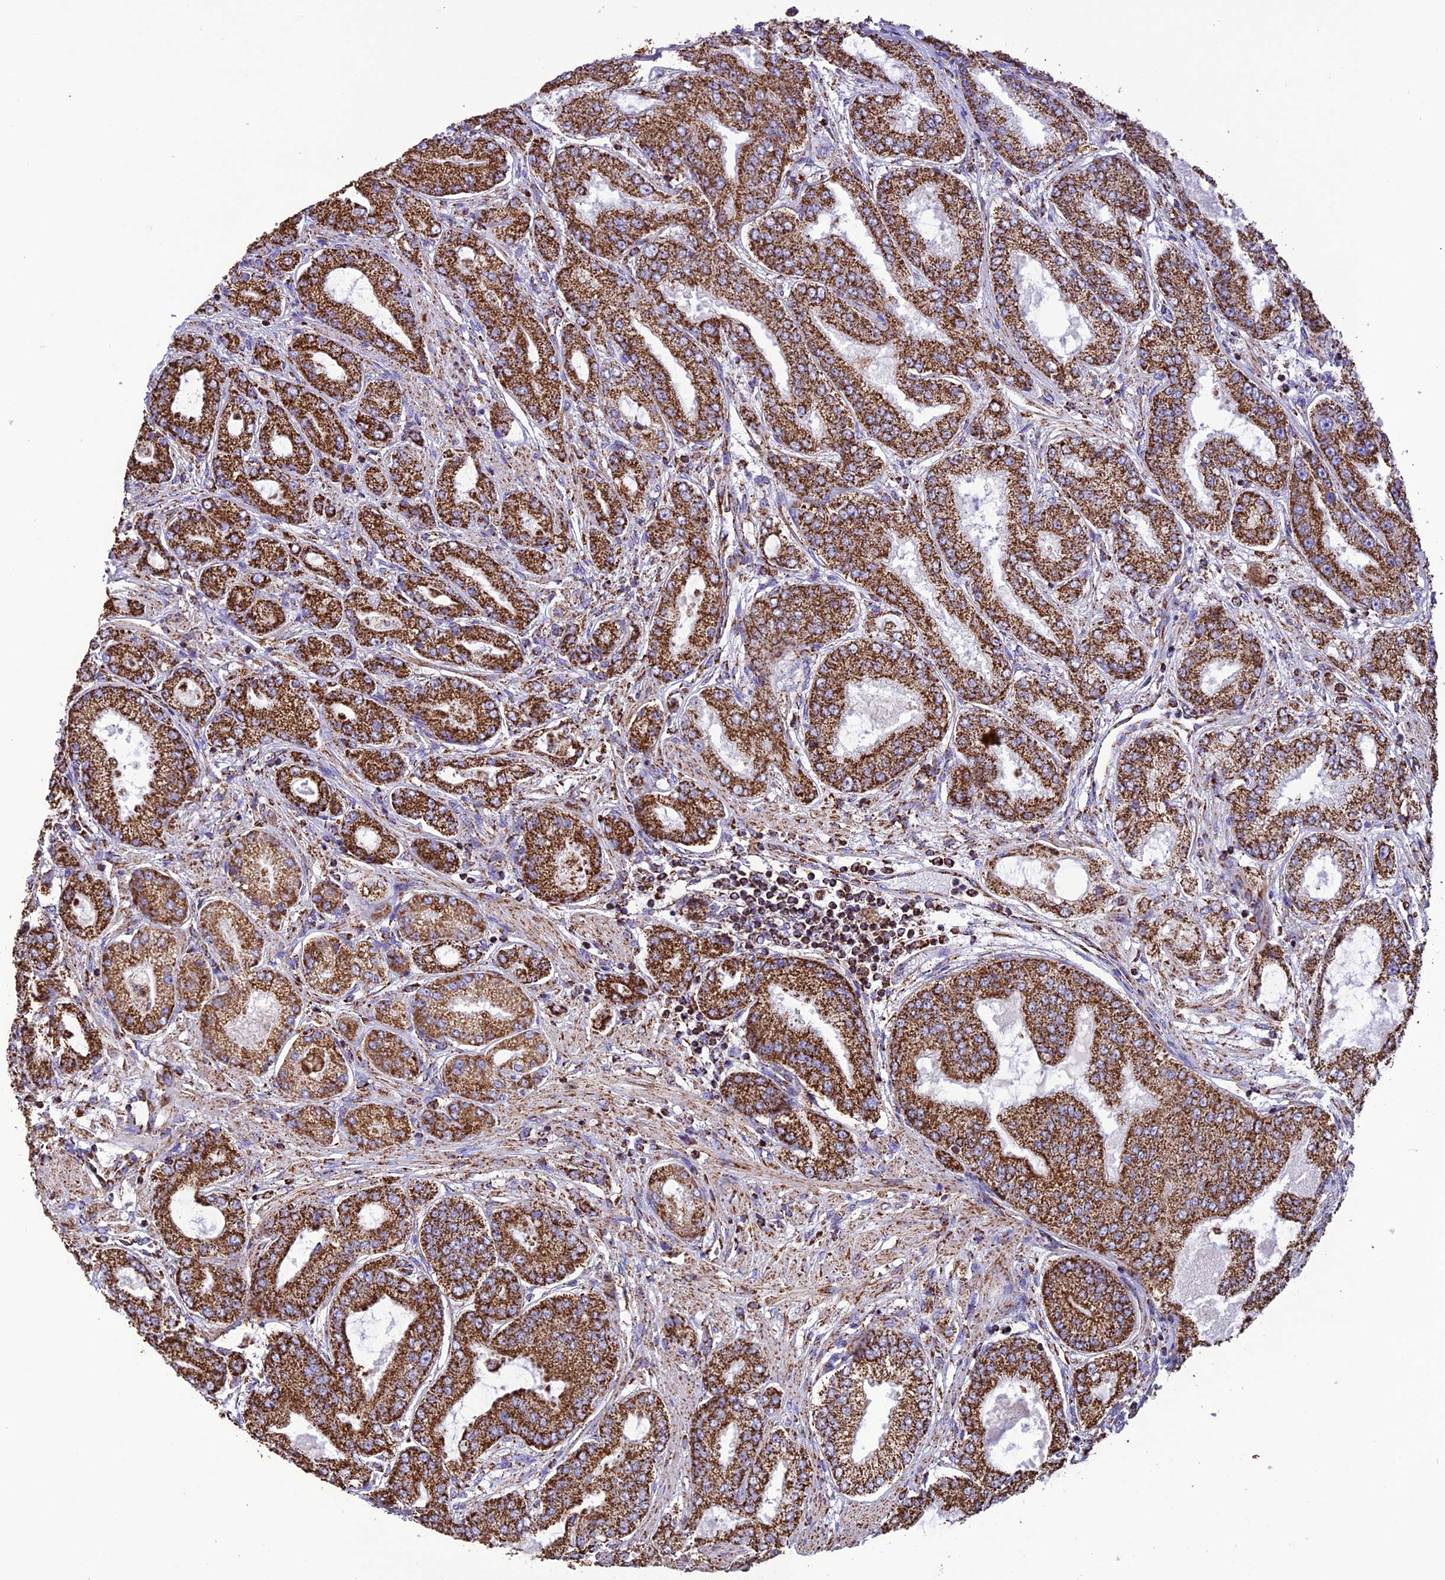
{"staining": {"intensity": "strong", "quantity": ">75%", "location": "cytoplasmic/membranous"}, "tissue": "prostate cancer", "cell_type": "Tumor cells", "image_type": "cancer", "snomed": [{"axis": "morphology", "description": "Adenocarcinoma, High grade"}, {"axis": "topography", "description": "Prostate"}], "caption": "A high amount of strong cytoplasmic/membranous expression is present in about >75% of tumor cells in adenocarcinoma (high-grade) (prostate) tissue.", "gene": "NDUFAF1", "patient": {"sex": "male", "age": 71}}